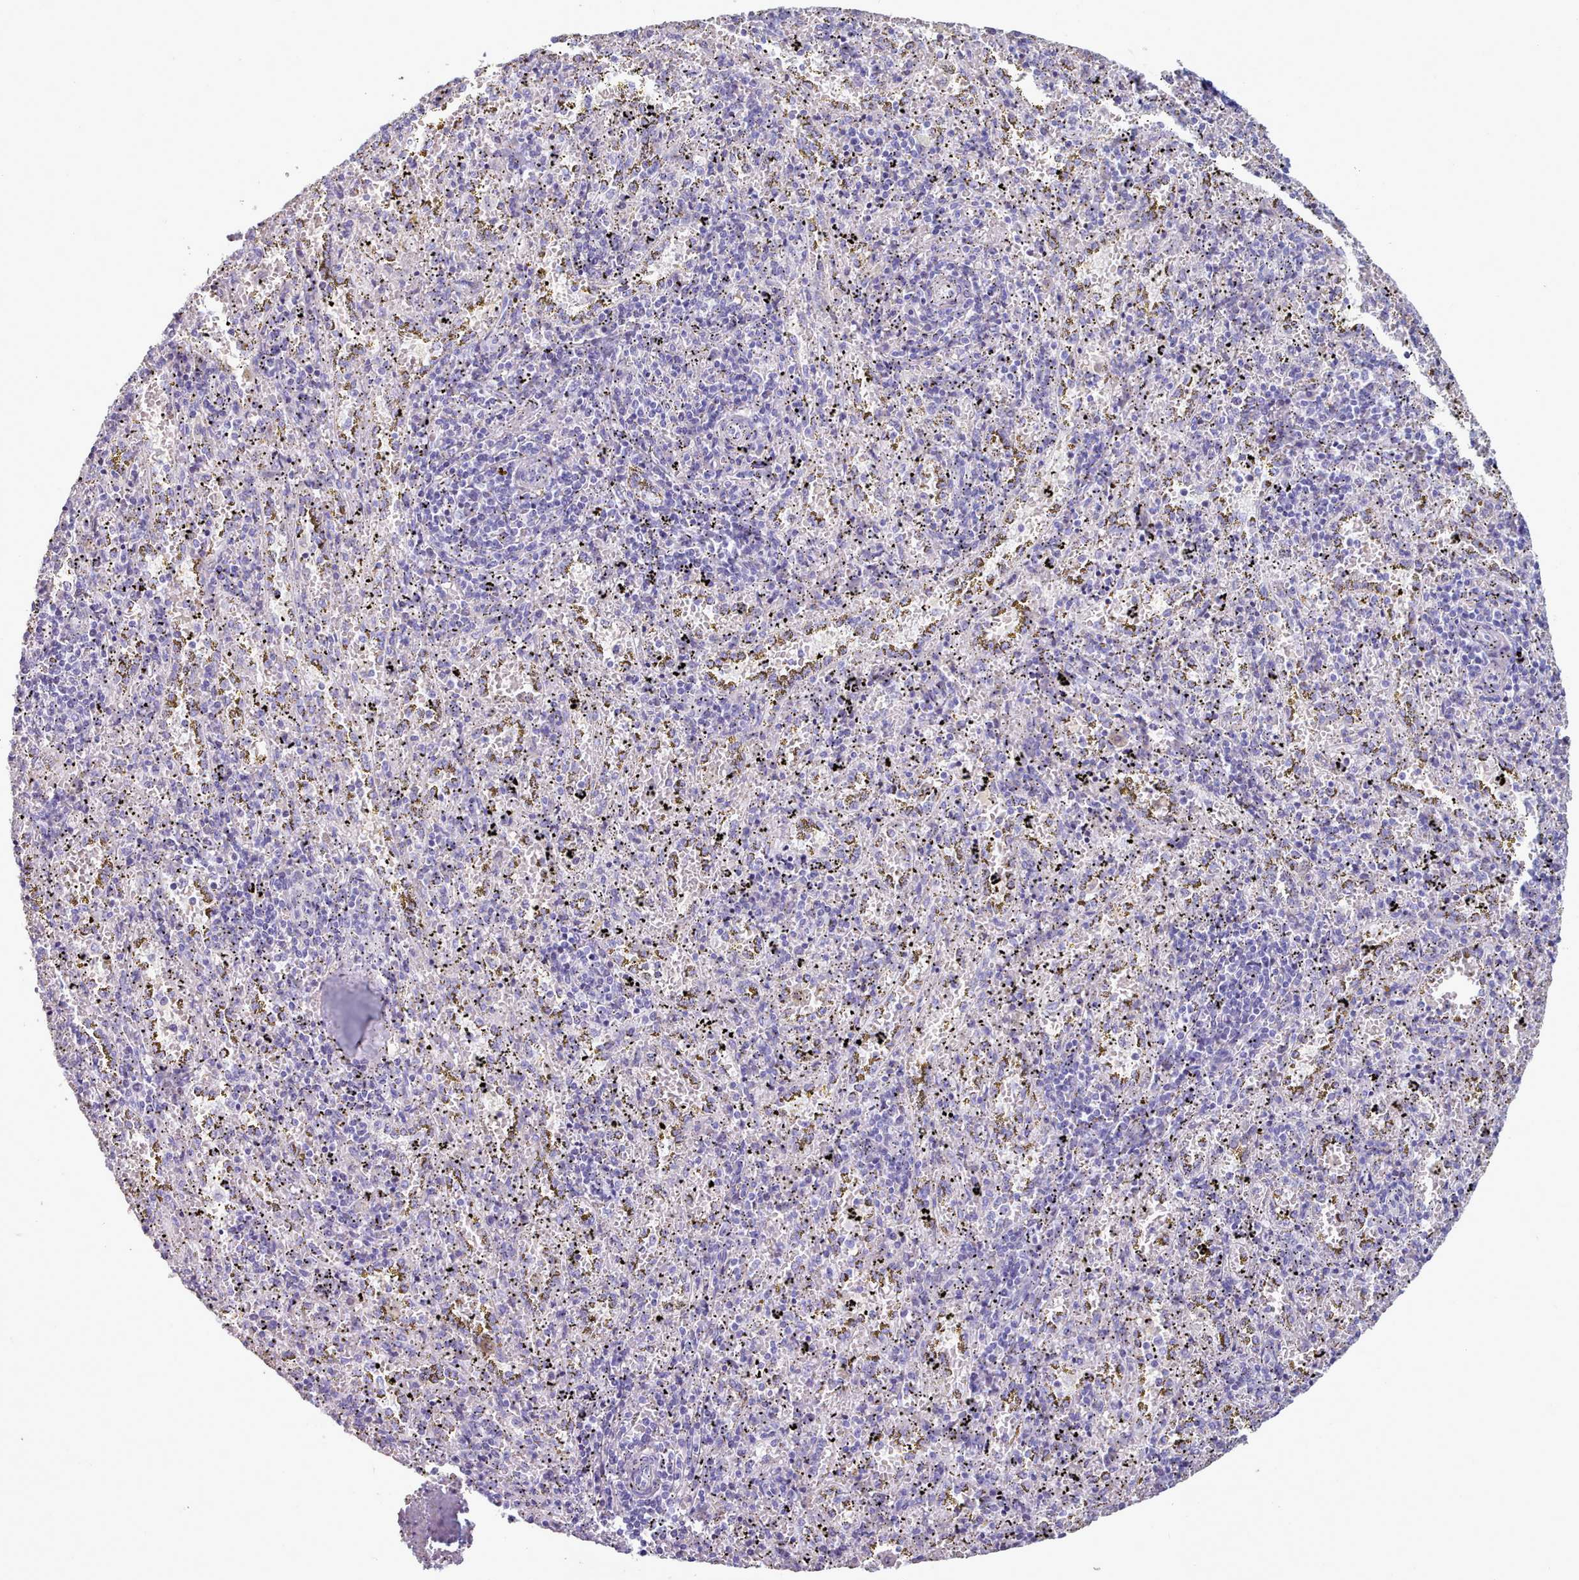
{"staining": {"intensity": "negative", "quantity": "none", "location": "none"}, "tissue": "spleen", "cell_type": "Cells in red pulp", "image_type": "normal", "snomed": [{"axis": "morphology", "description": "Normal tissue, NOS"}, {"axis": "topography", "description": "Spleen"}], "caption": "The histopathology image displays no significant positivity in cells in red pulp of spleen.", "gene": "ZNF43", "patient": {"sex": "male", "age": 11}}